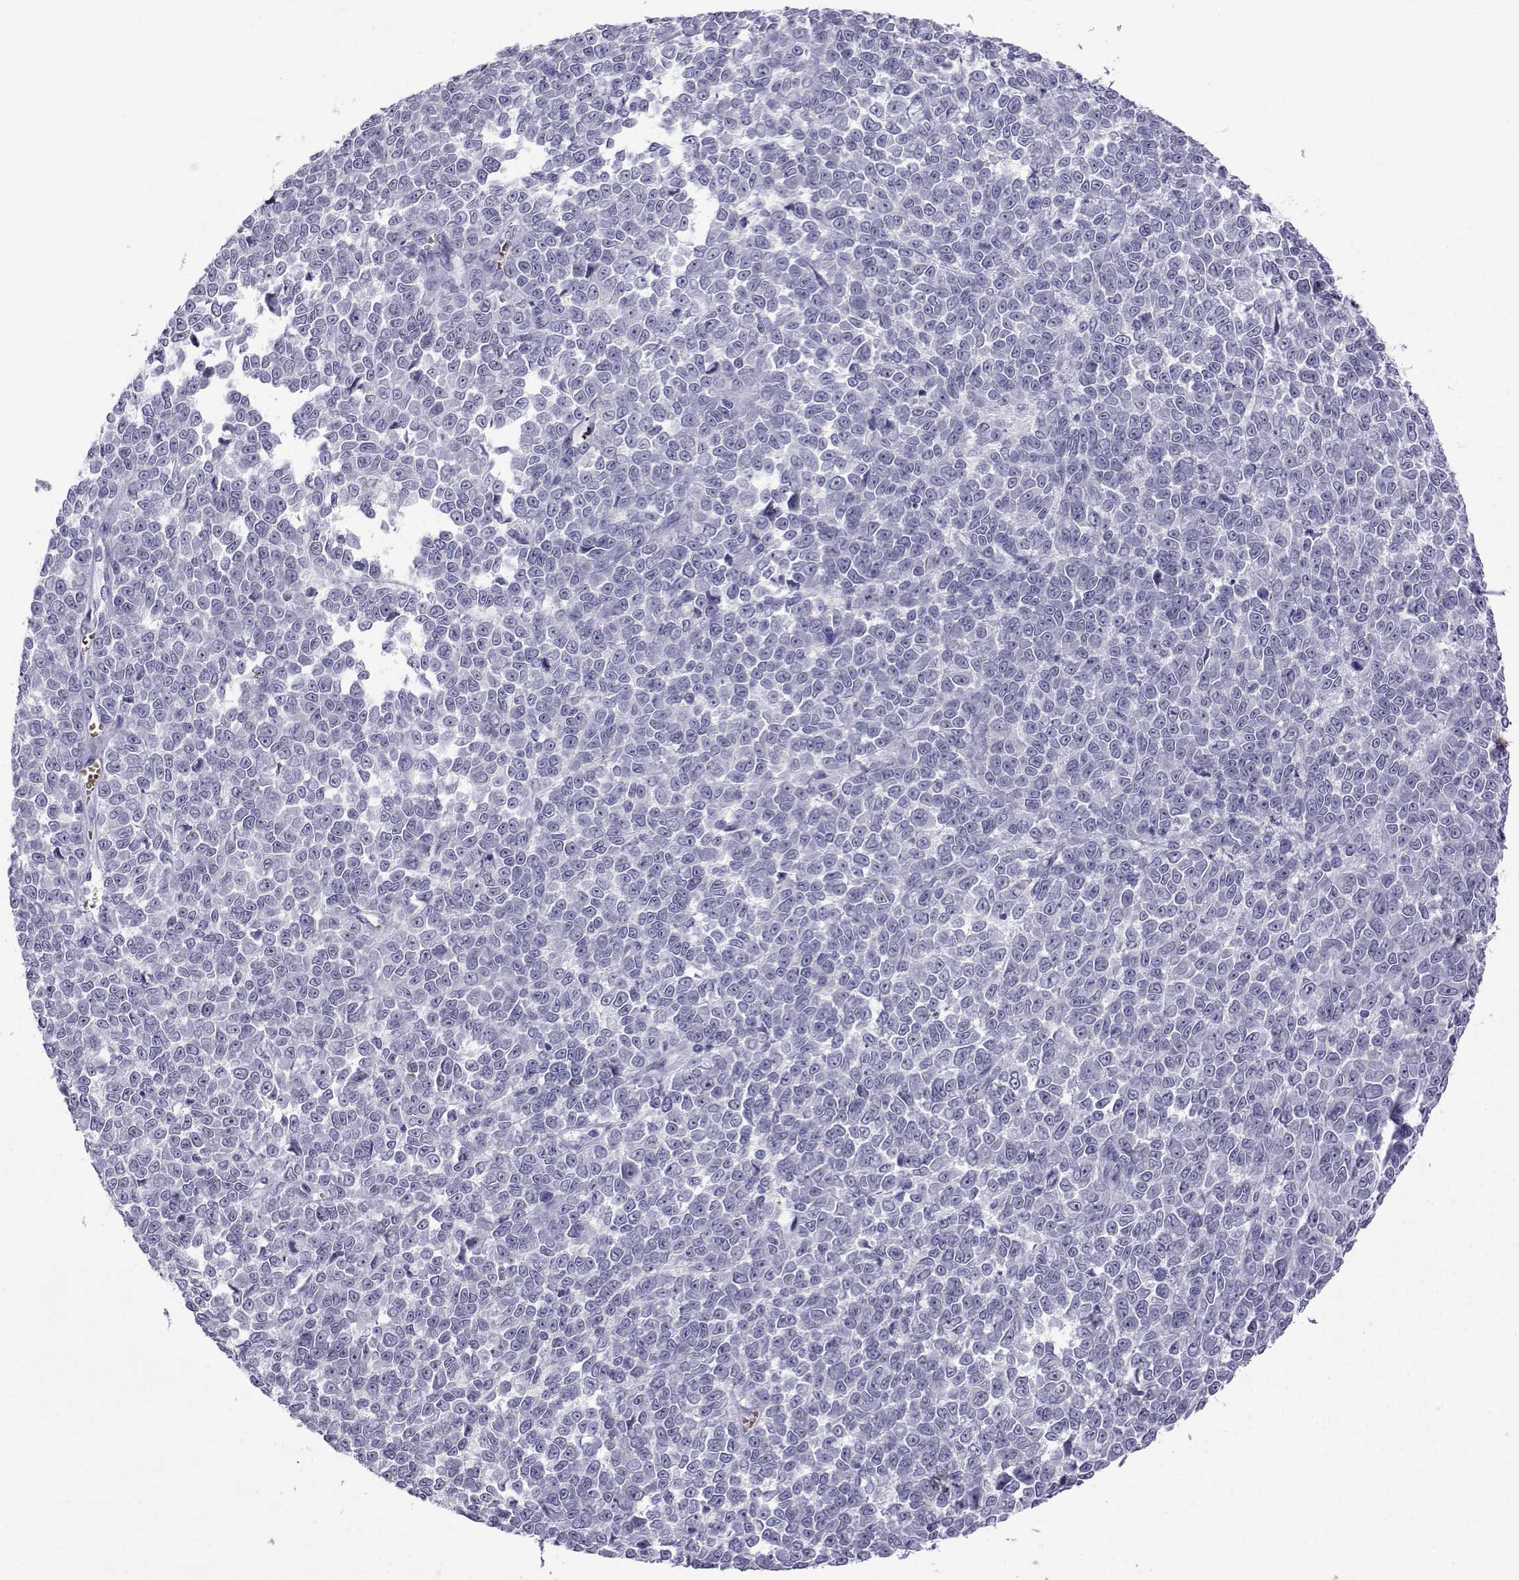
{"staining": {"intensity": "negative", "quantity": "none", "location": "none"}, "tissue": "melanoma", "cell_type": "Tumor cells", "image_type": "cancer", "snomed": [{"axis": "morphology", "description": "Malignant melanoma, NOS"}, {"axis": "topography", "description": "Skin"}], "caption": "Immunohistochemistry image of neoplastic tissue: human melanoma stained with DAB (3,3'-diaminobenzidine) displays no significant protein expression in tumor cells.", "gene": "ACTL7A", "patient": {"sex": "female", "age": 95}}